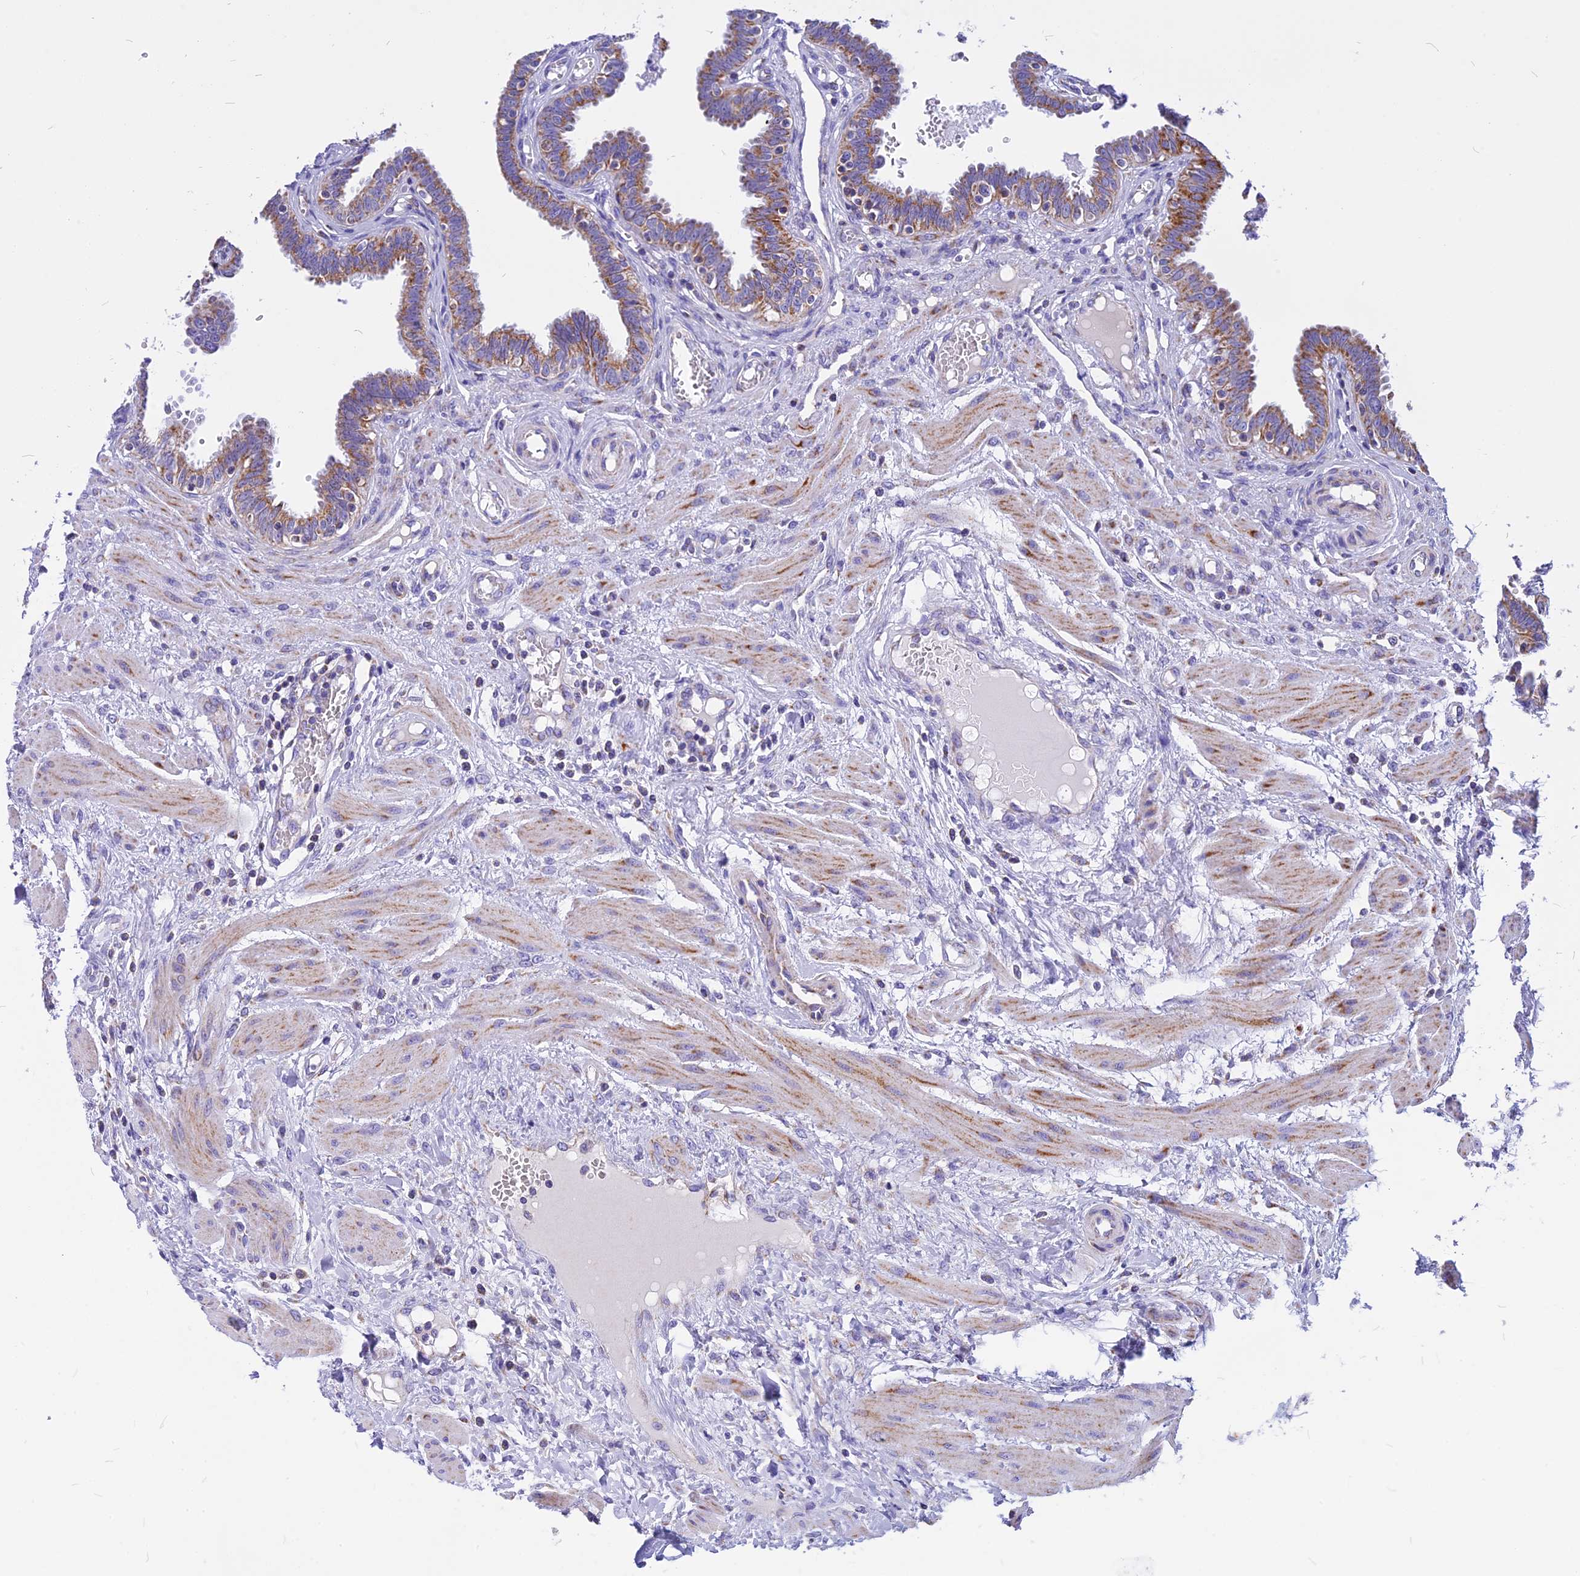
{"staining": {"intensity": "moderate", "quantity": ">75%", "location": "cytoplasmic/membranous"}, "tissue": "fallopian tube", "cell_type": "Glandular cells", "image_type": "normal", "snomed": [{"axis": "morphology", "description": "Normal tissue, NOS"}, {"axis": "topography", "description": "Fallopian tube"}], "caption": "About >75% of glandular cells in benign human fallopian tube reveal moderate cytoplasmic/membranous protein expression as visualized by brown immunohistochemical staining.", "gene": "VDAC2", "patient": {"sex": "female", "age": 32}}